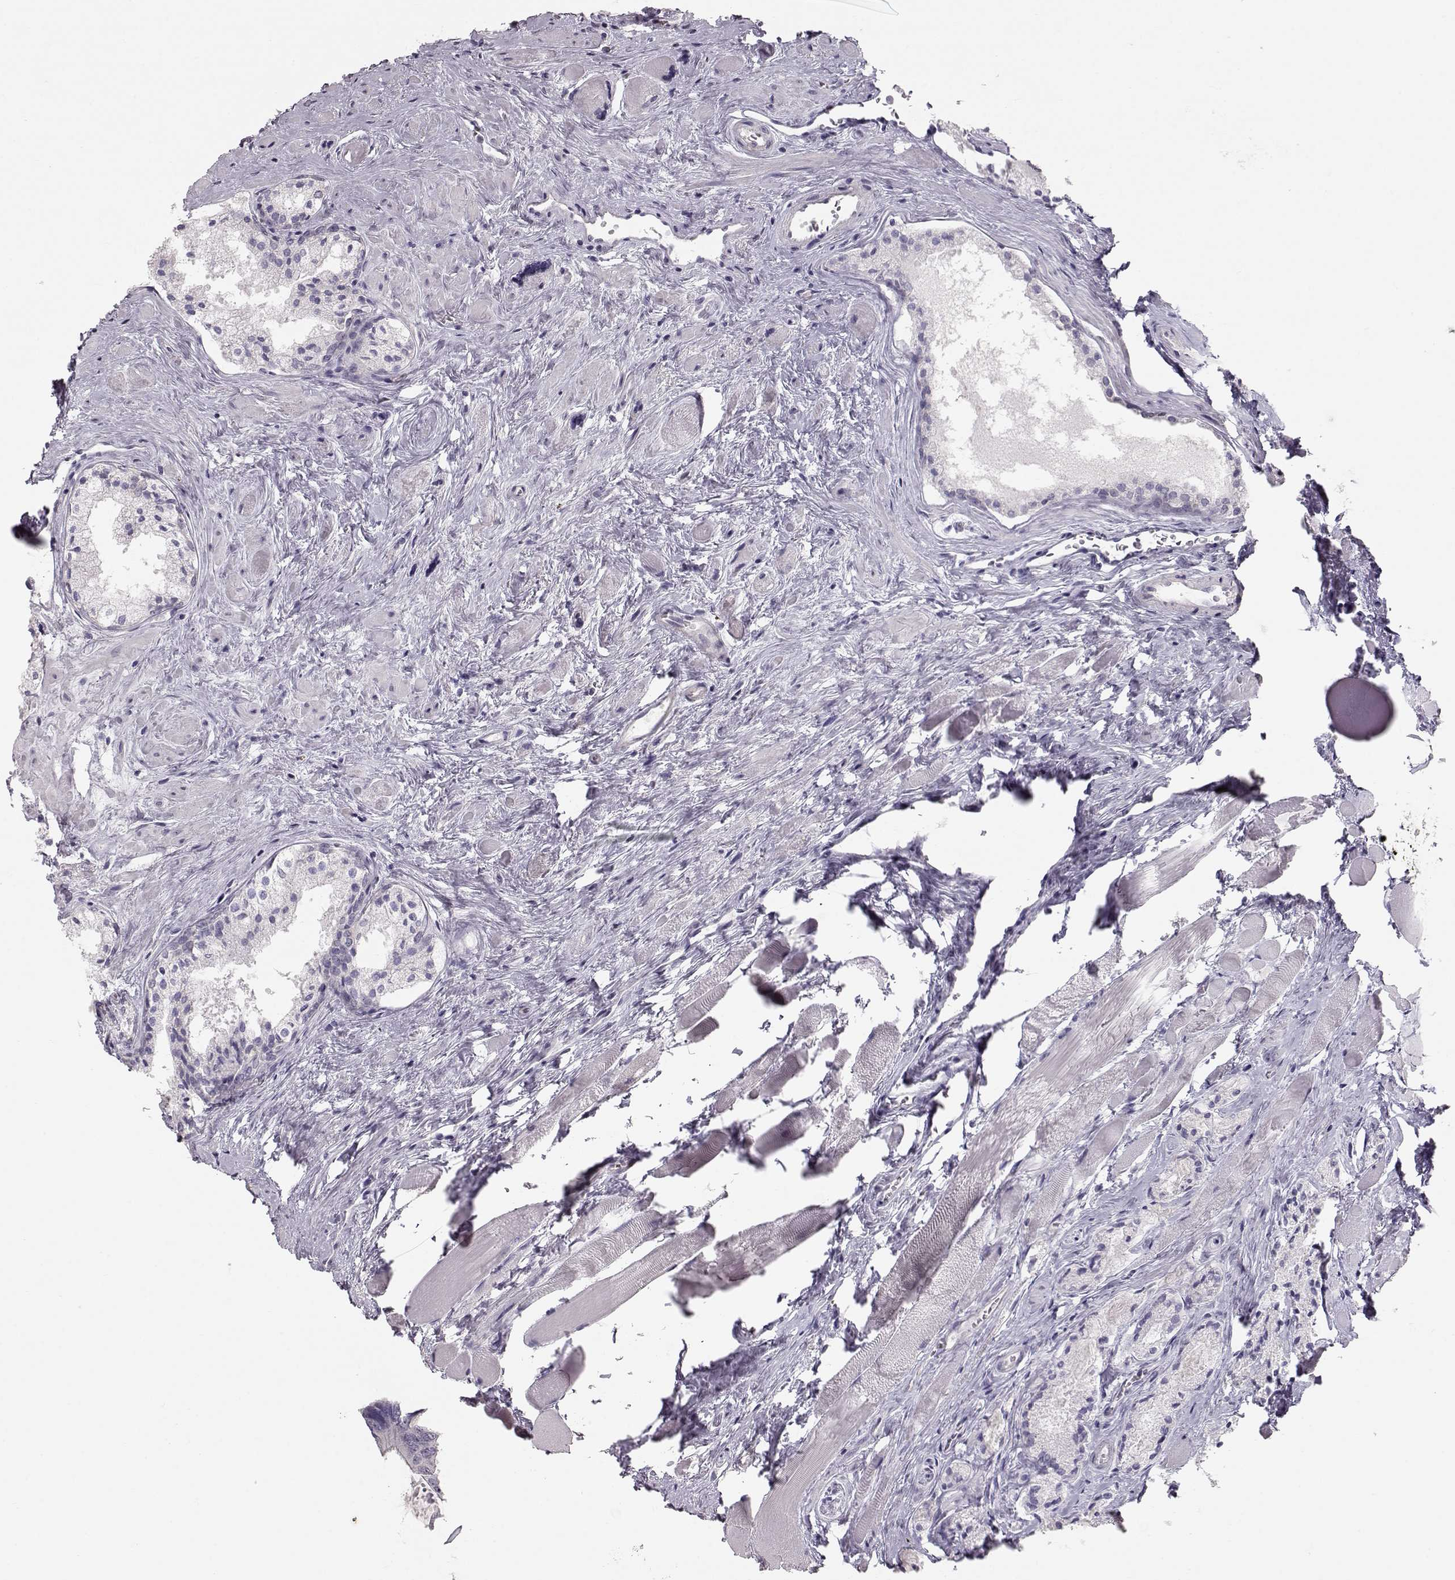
{"staining": {"intensity": "negative", "quantity": "none", "location": "none"}, "tissue": "prostate cancer", "cell_type": "Tumor cells", "image_type": "cancer", "snomed": [{"axis": "morphology", "description": "Adenocarcinoma, NOS"}, {"axis": "morphology", "description": "Adenocarcinoma, High grade"}, {"axis": "topography", "description": "Prostate"}], "caption": "Immunohistochemistry micrograph of neoplastic tissue: human prostate cancer stained with DAB shows no significant protein positivity in tumor cells. (DAB (3,3'-diaminobenzidine) immunohistochemistry (IHC) with hematoxylin counter stain).", "gene": "FAM205A", "patient": {"sex": "male", "age": 62}}